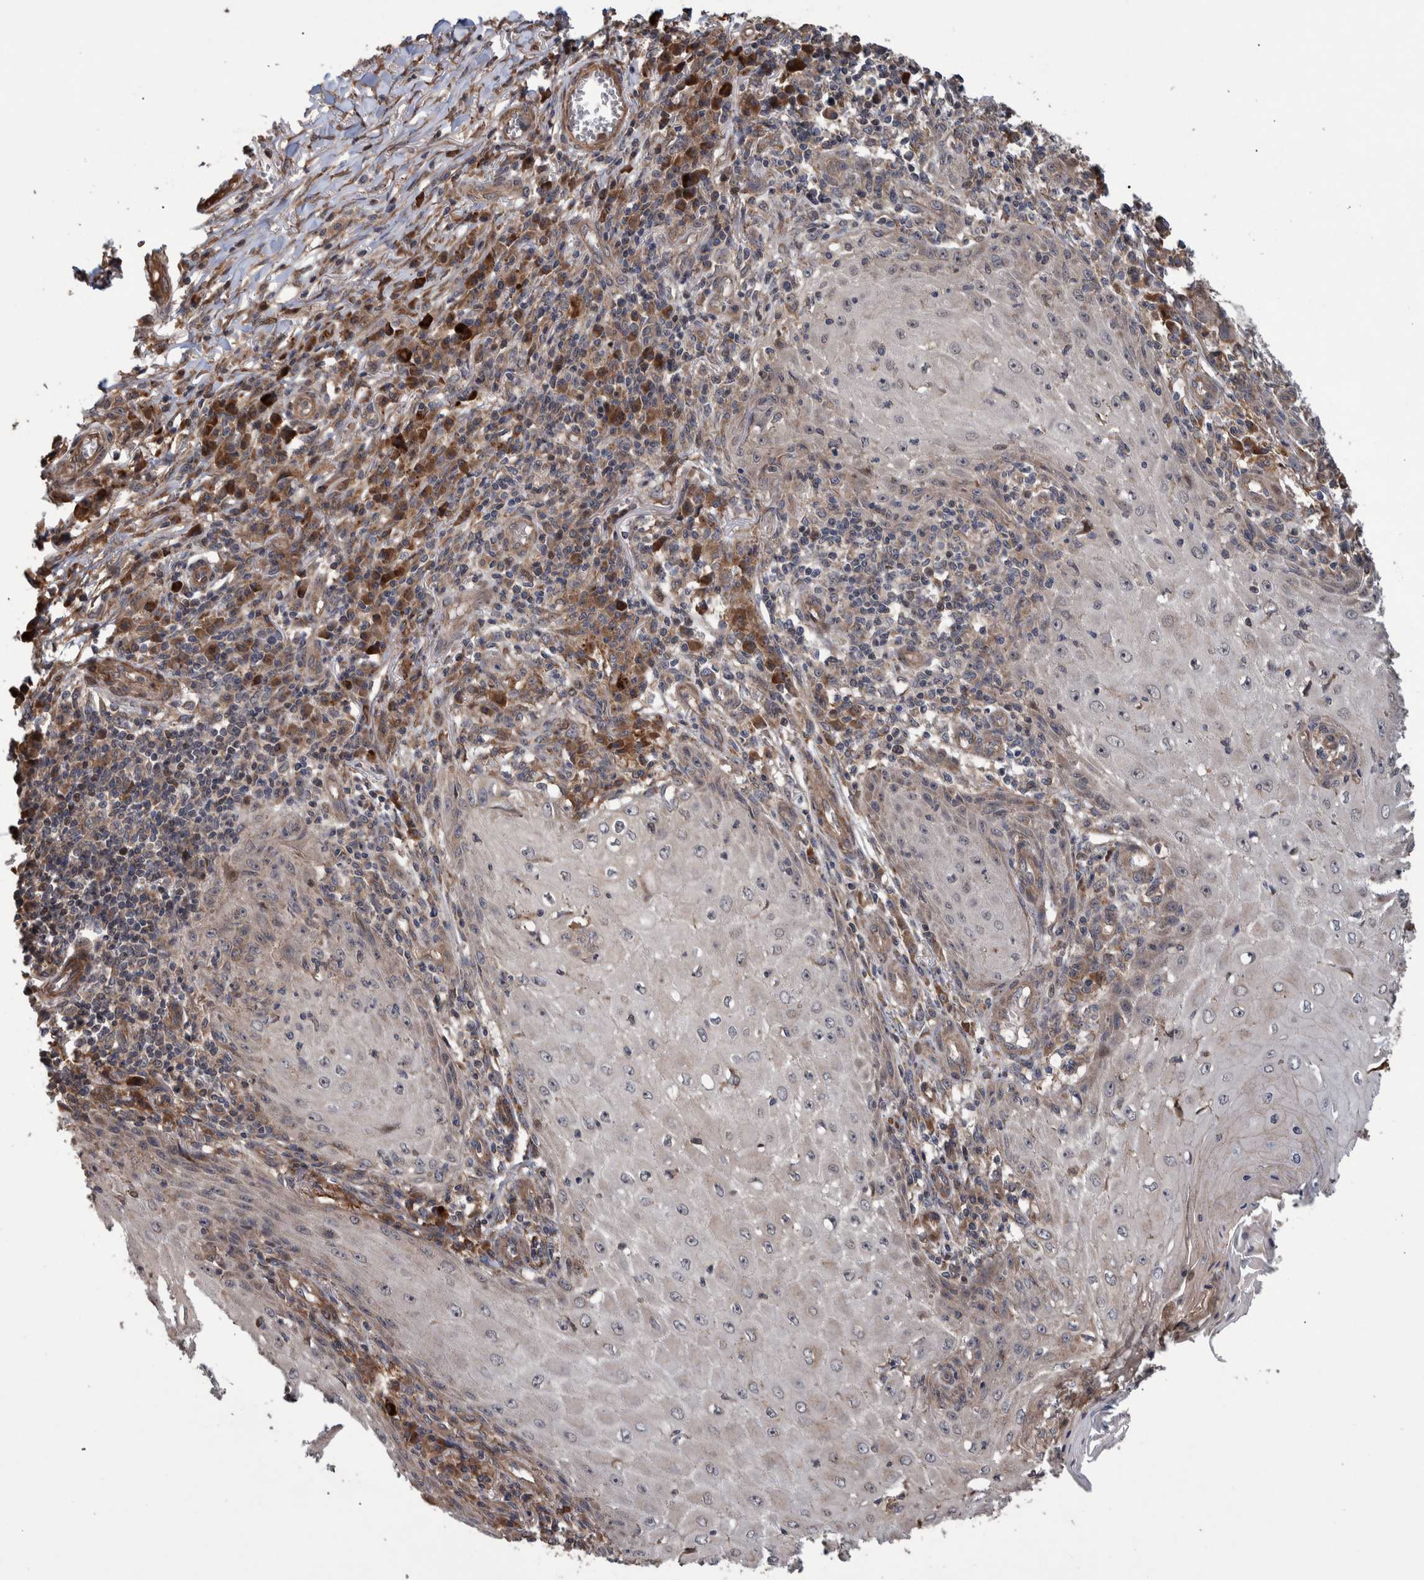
{"staining": {"intensity": "weak", "quantity": "<25%", "location": "cytoplasmic/membranous"}, "tissue": "skin cancer", "cell_type": "Tumor cells", "image_type": "cancer", "snomed": [{"axis": "morphology", "description": "Squamous cell carcinoma, NOS"}, {"axis": "topography", "description": "Skin"}], "caption": "Immunohistochemical staining of human skin cancer displays no significant positivity in tumor cells.", "gene": "B3GNTL1", "patient": {"sex": "female", "age": 73}}